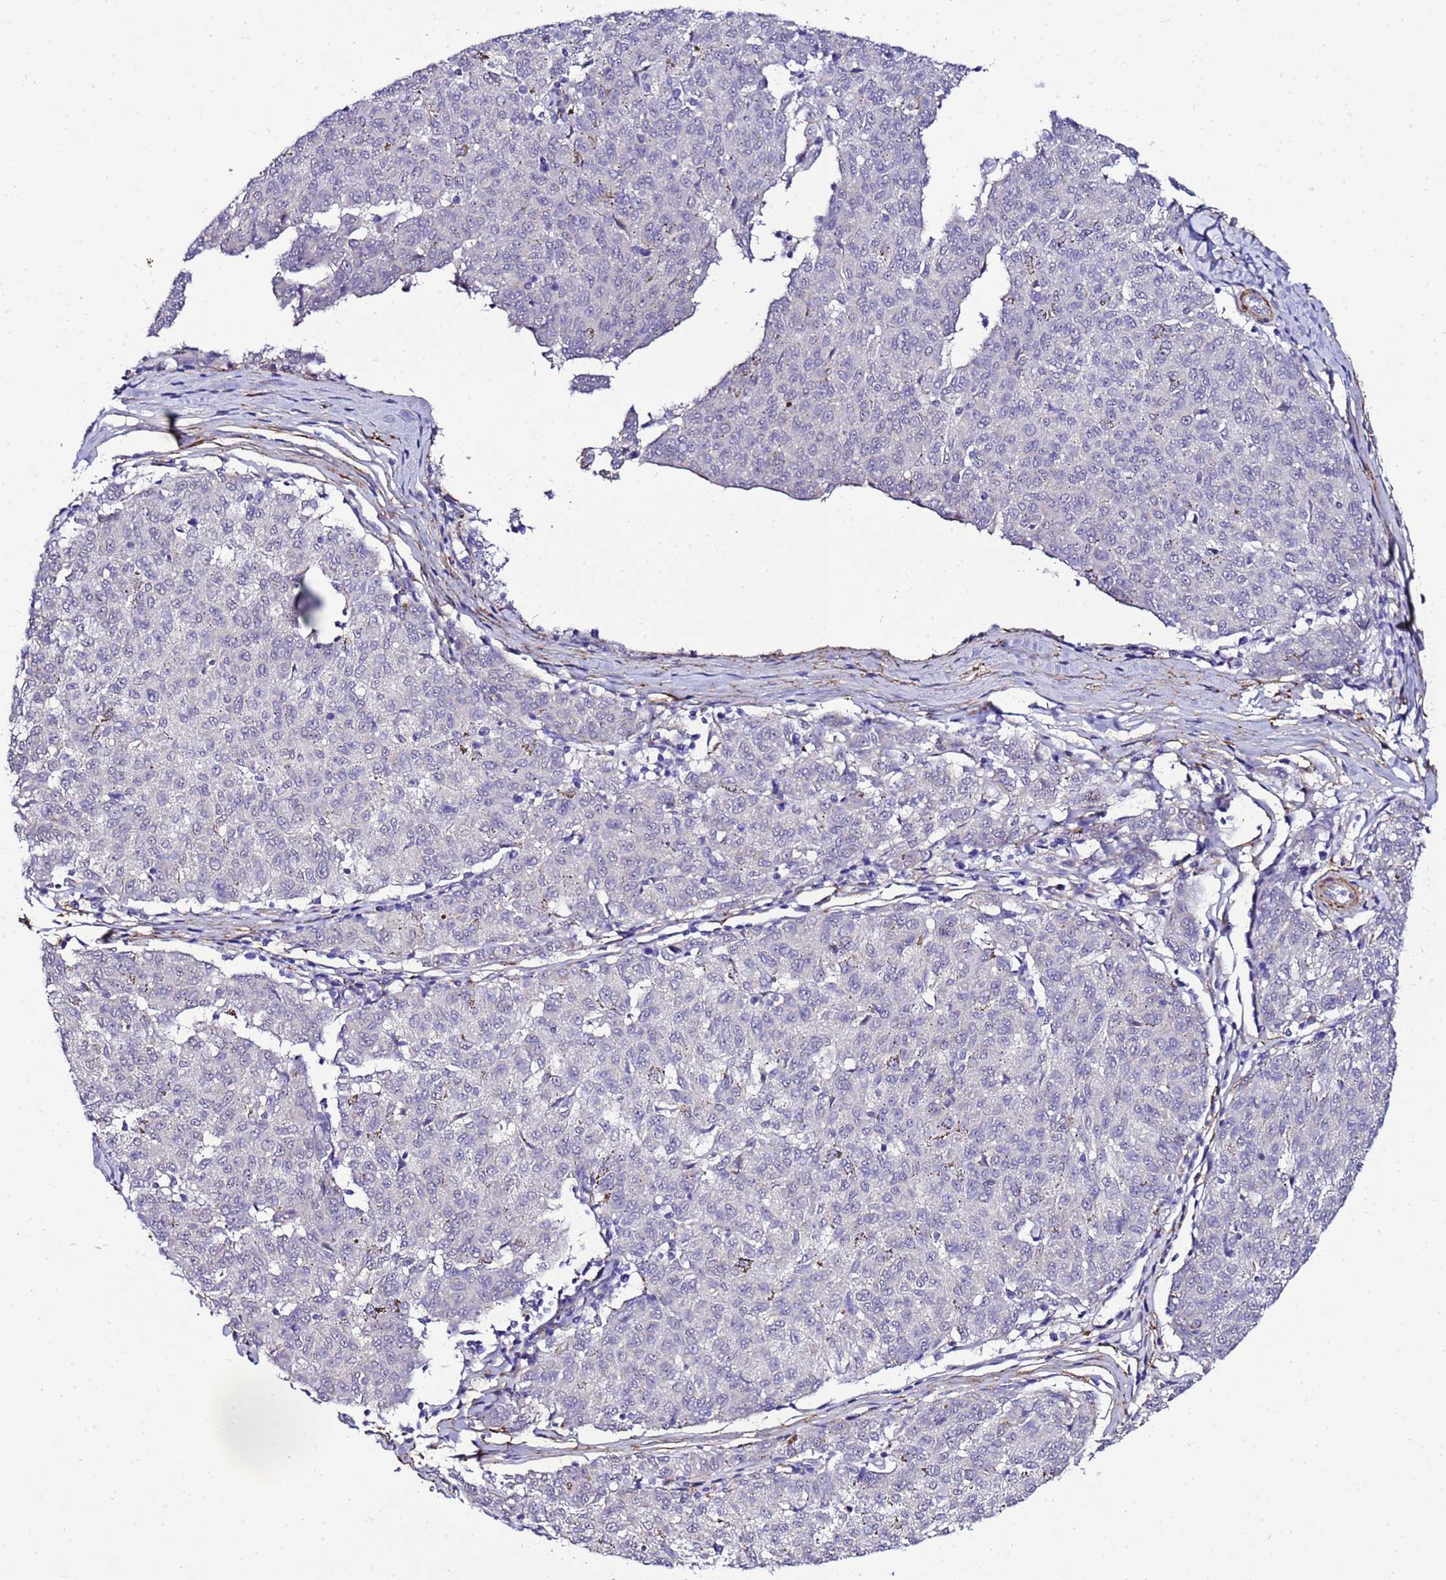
{"staining": {"intensity": "negative", "quantity": "none", "location": "none"}, "tissue": "melanoma", "cell_type": "Tumor cells", "image_type": "cancer", "snomed": [{"axis": "morphology", "description": "Malignant melanoma, NOS"}, {"axis": "topography", "description": "Skin"}], "caption": "Protein analysis of malignant melanoma shows no significant expression in tumor cells.", "gene": "GZF1", "patient": {"sex": "female", "age": 72}}